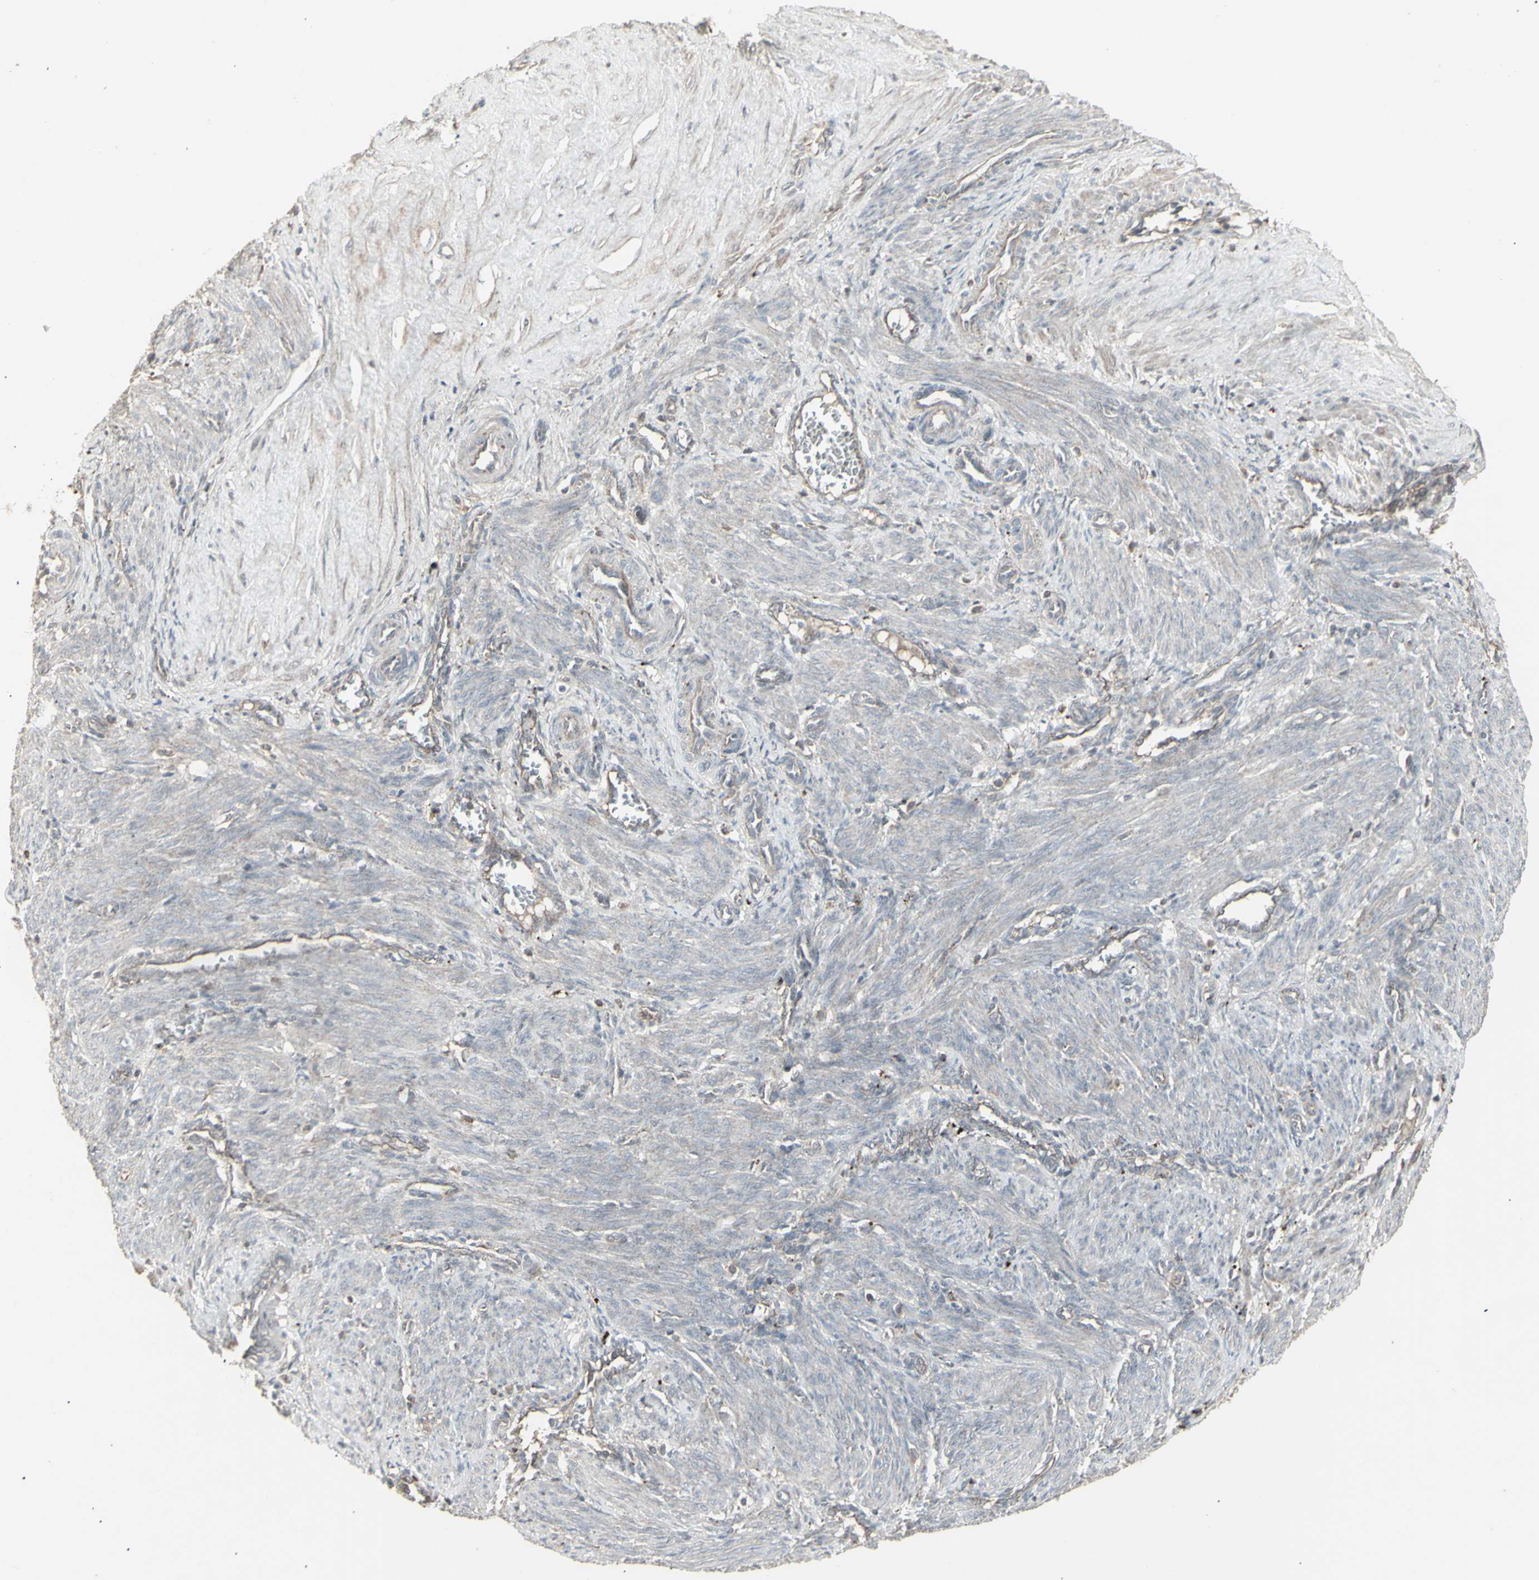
{"staining": {"intensity": "weak", "quantity": ">75%", "location": "cytoplasmic/membranous"}, "tissue": "smooth muscle", "cell_type": "Smooth muscle cells", "image_type": "normal", "snomed": [{"axis": "morphology", "description": "Normal tissue, NOS"}, {"axis": "topography", "description": "Endometrium"}], "caption": "Immunohistochemistry (IHC) staining of benign smooth muscle, which shows low levels of weak cytoplasmic/membranous positivity in about >75% of smooth muscle cells indicating weak cytoplasmic/membranous protein expression. The staining was performed using DAB (brown) for protein detection and nuclei were counterstained in hematoxylin (blue).", "gene": "RNASEL", "patient": {"sex": "female", "age": 33}}